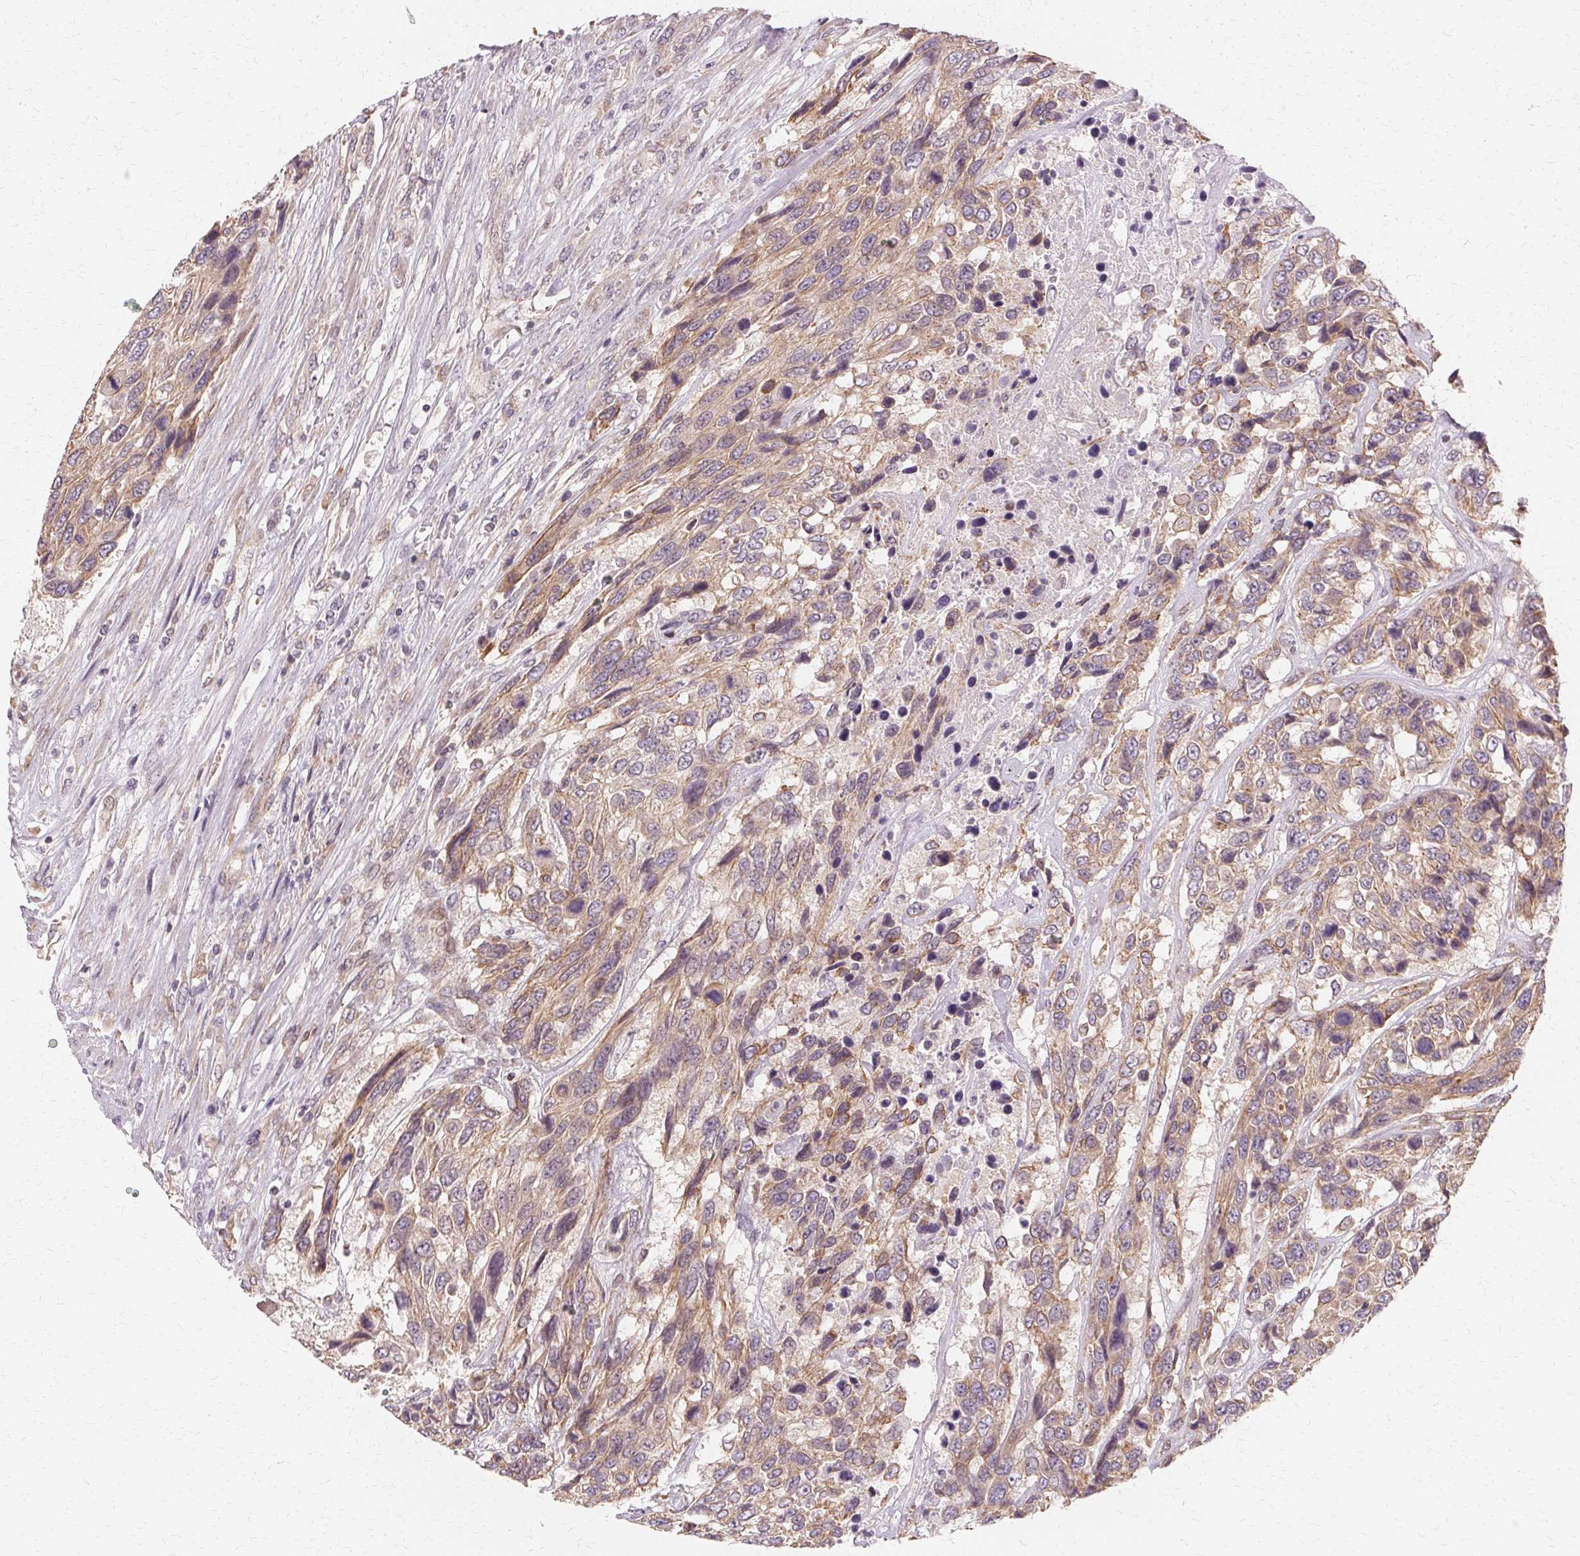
{"staining": {"intensity": "weak", "quantity": ">75%", "location": "cytoplasmic/membranous"}, "tissue": "urothelial cancer", "cell_type": "Tumor cells", "image_type": "cancer", "snomed": [{"axis": "morphology", "description": "Urothelial carcinoma, High grade"}, {"axis": "topography", "description": "Urinary bladder"}], "caption": "Brown immunohistochemical staining in human urothelial cancer demonstrates weak cytoplasmic/membranous positivity in about >75% of tumor cells.", "gene": "USP8", "patient": {"sex": "female", "age": 70}}